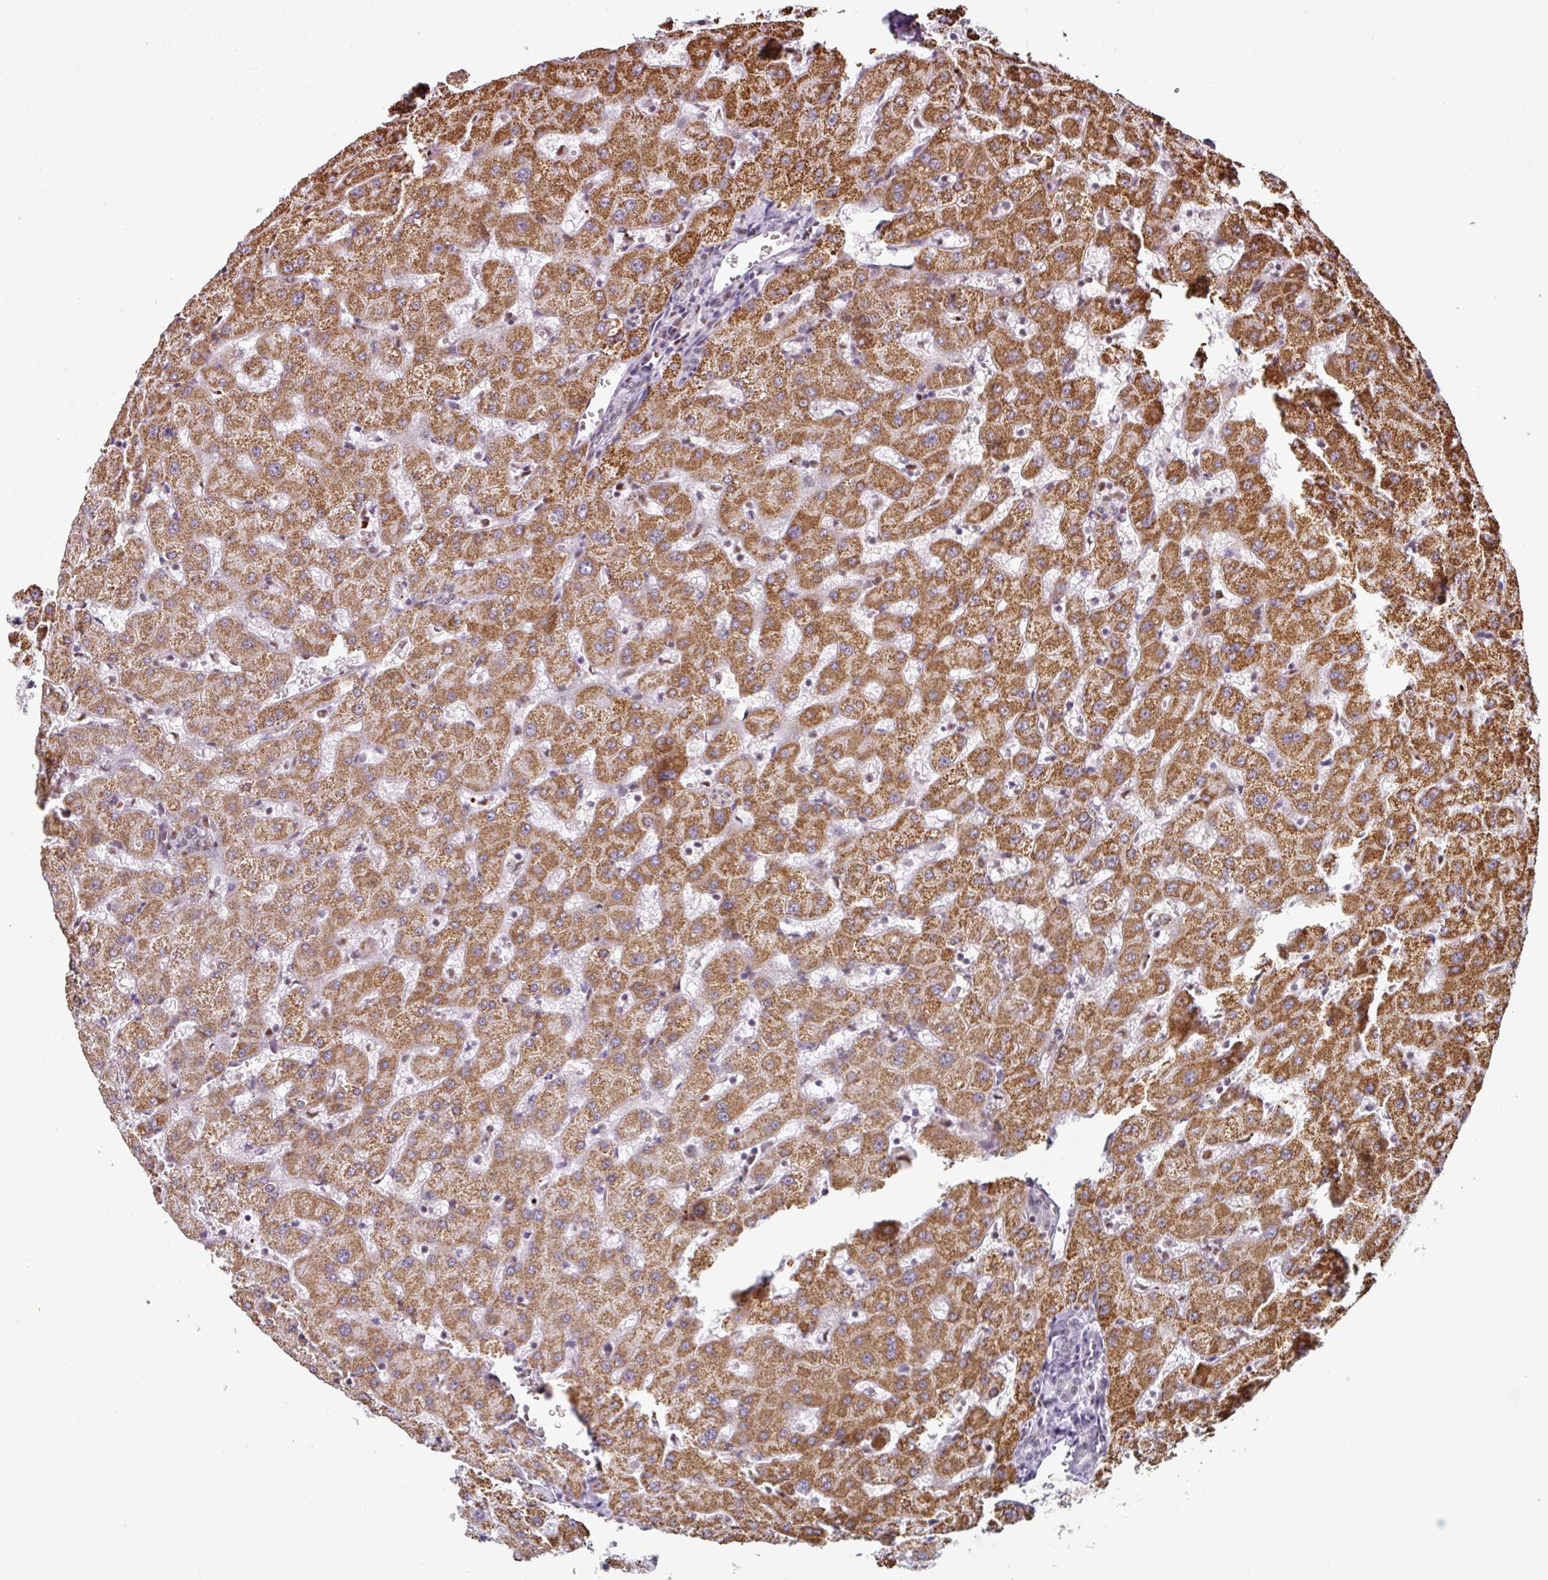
{"staining": {"intensity": "moderate", "quantity": "25%-75%", "location": "nuclear"}, "tissue": "liver", "cell_type": "Cholangiocytes", "image_type": "normal", "snomed": [{"axis": "morphology", "description": "Normal tissue, NOS"}, {"axis": "topography", "description": "Liver"}], "caption": "DAB immunohistochemical staining of benign liver shows moderate nuclear protein expression in about 25%-75% of cholangiocytes. The staining is performed using DAB brown chromogen to label protein expression. The nuclei are counter-stained blue using hematoxylin.", "gene": "ENSG00000283782", "patient": {"sex": "female", "age": 63}}